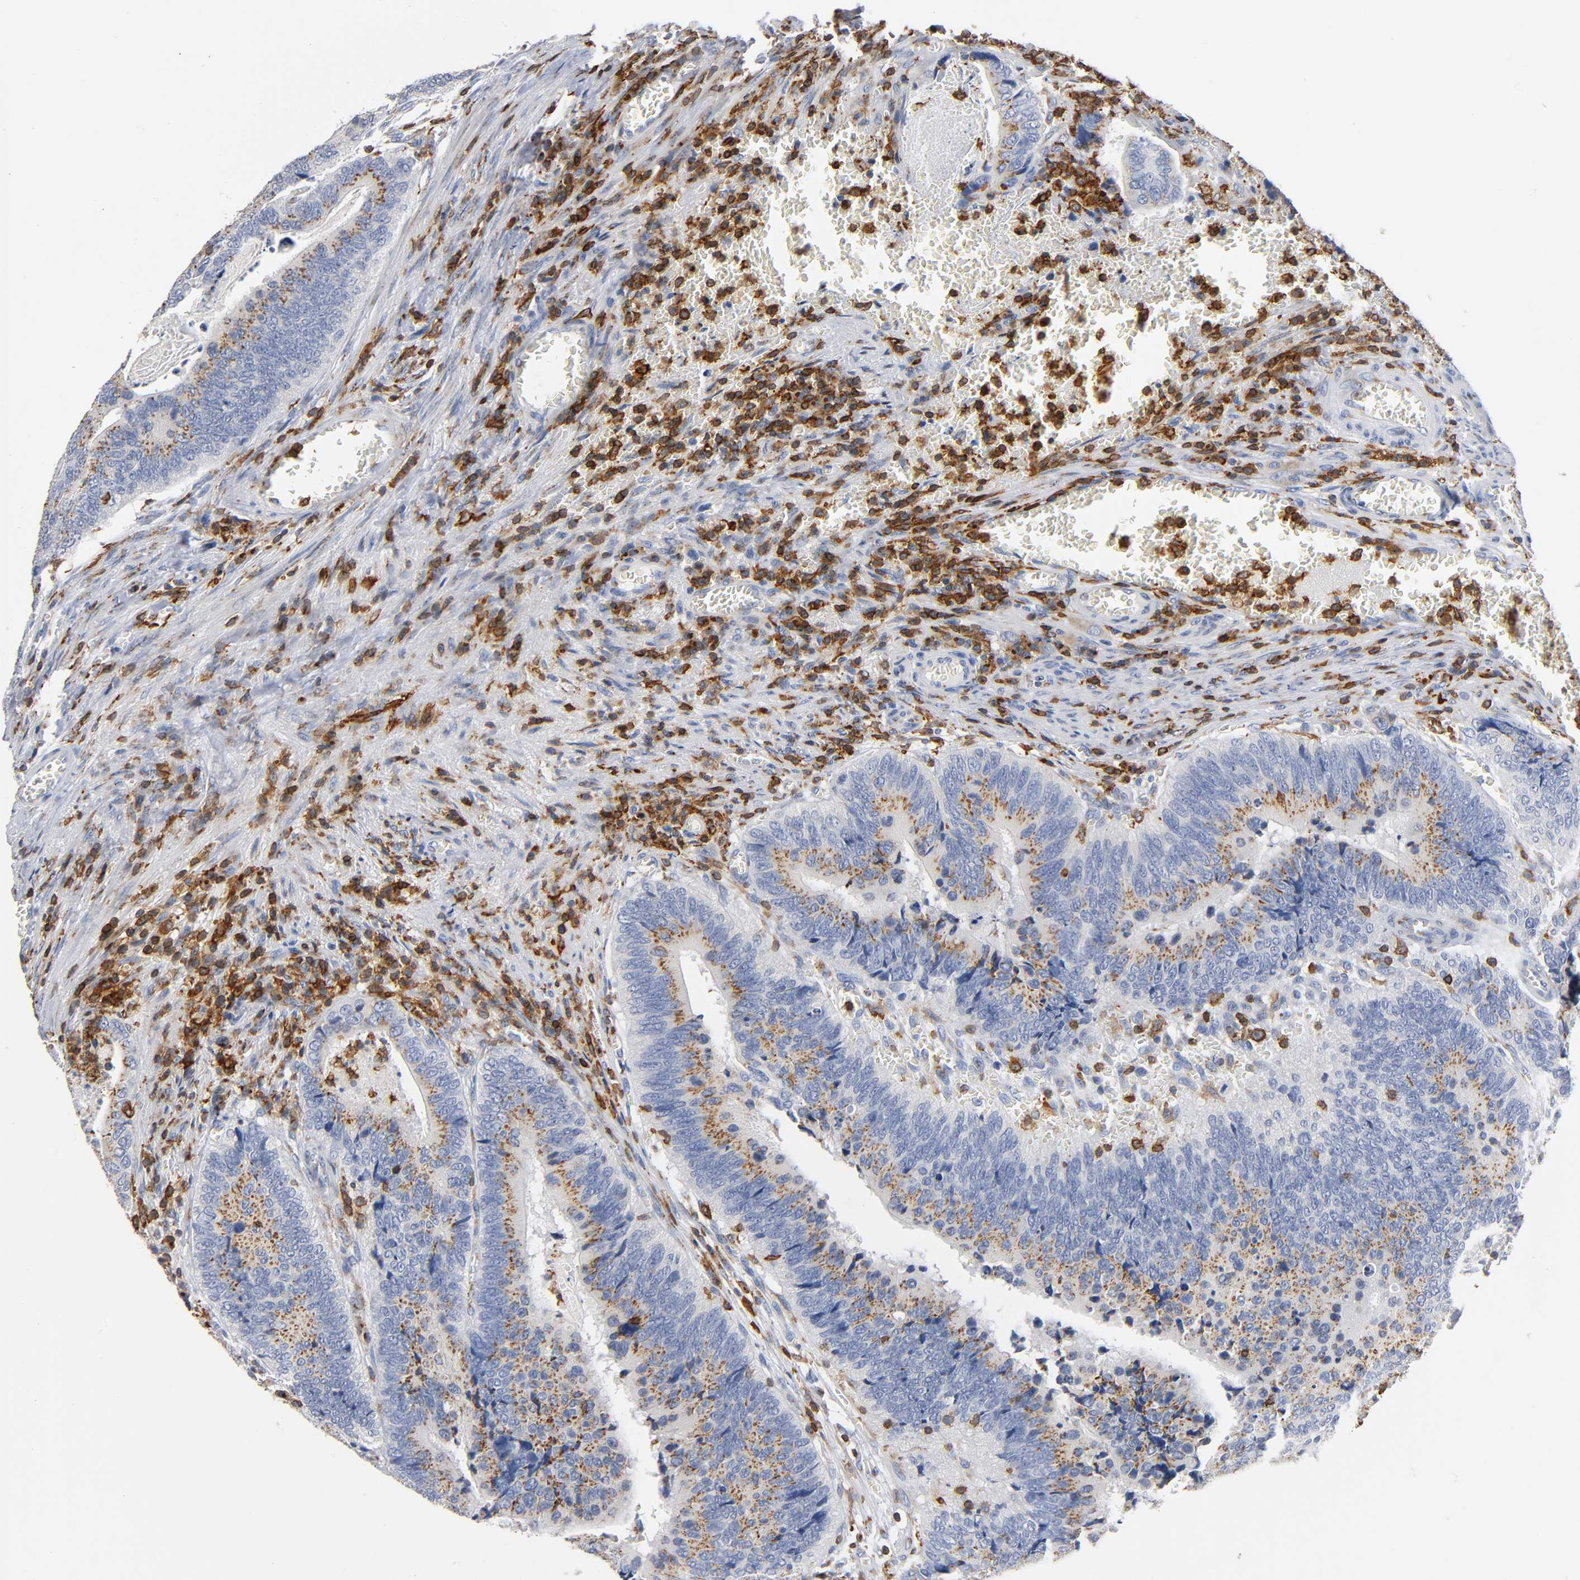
{"staining": {"intensity": "moderate", "quantity": ">75%", "location": "cytoplasmic/membranous"}, "tissue": "colorectal cancer", "cell_type": "Tumor cells", "image_type": "cancer", "snomed": [{"axis": "morphology", "description": "Adenocarcinoma, NOS"}, {"axis": "topography", "description": "Colon"}], "caption": "Human colorectal cancer (adenocarcinoma) stained with a brown dye exhibits moderate cytoplasmic/membranous positive expression in about >75% of tumor cells.", "gene": "CAPN10", "patient": {"sex": "male", "age": 72}}